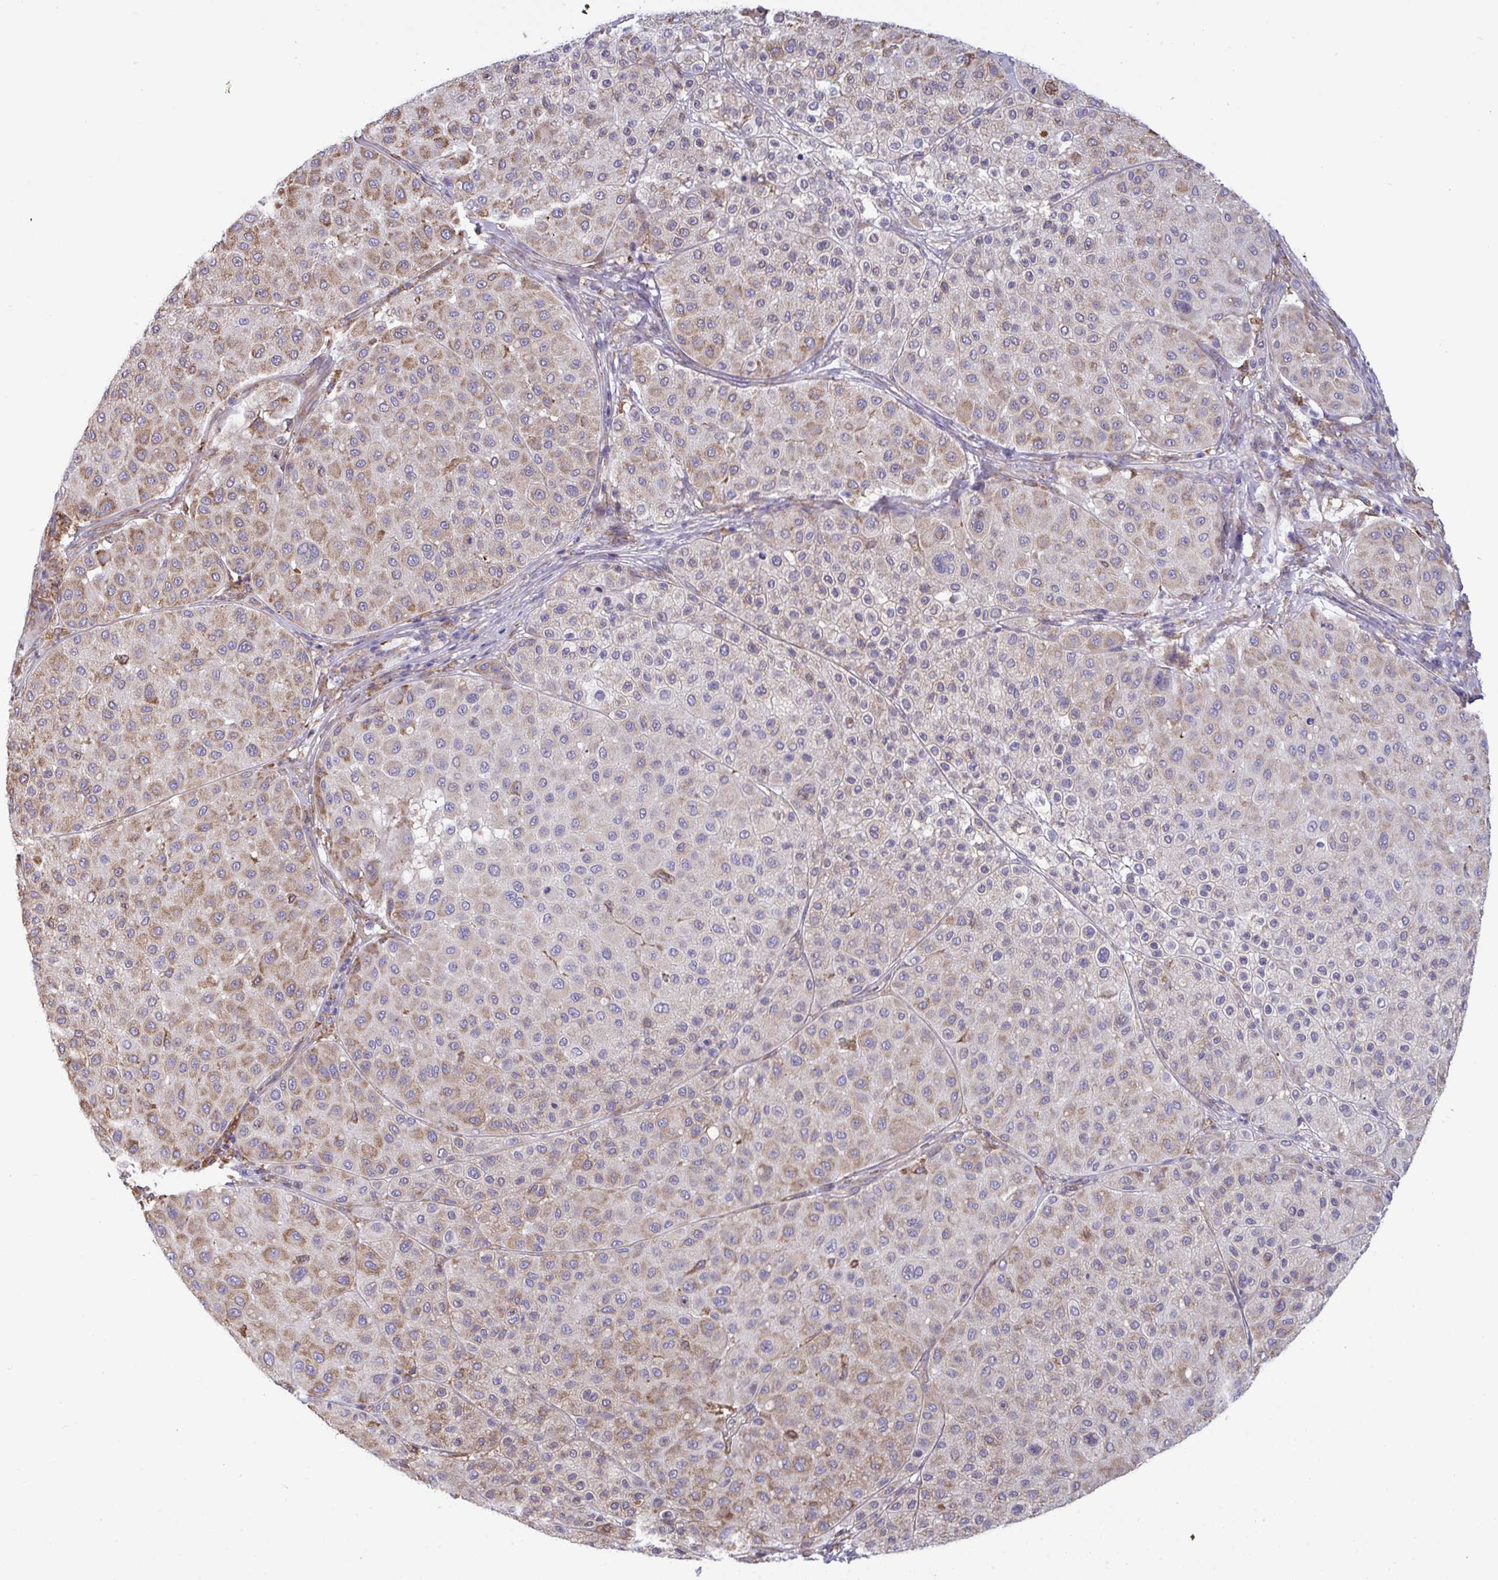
{"staining": {"intensity": "weak", "quantity": "25%-75%", "location": "cytoplasmic/membranous"}, "tissue": "melanoma", "cell_type": "Tumor cells", "image_type": "cancer", "snomed": [{"axis": "morphology", "description": "Malignant melanoma, Metastatic site"}, {"axis": "topography", "description": "Smooth muscle"}], "caption": "Immunohistochemistry staining of melanoma, which shows low levels of weak cytoplasmic/membranous staining in approximately 25%-75% of tumor cells indicating weak cytoplasmic/membranous protein staining. The staining was performed using DAB (3,3'-diaminobenzidine) (brown) for protein detection and nuclei were counterstained in hematoxylin (blue).", "gene": "MYMK", "patient": {"sex": "male", "age": 41}}